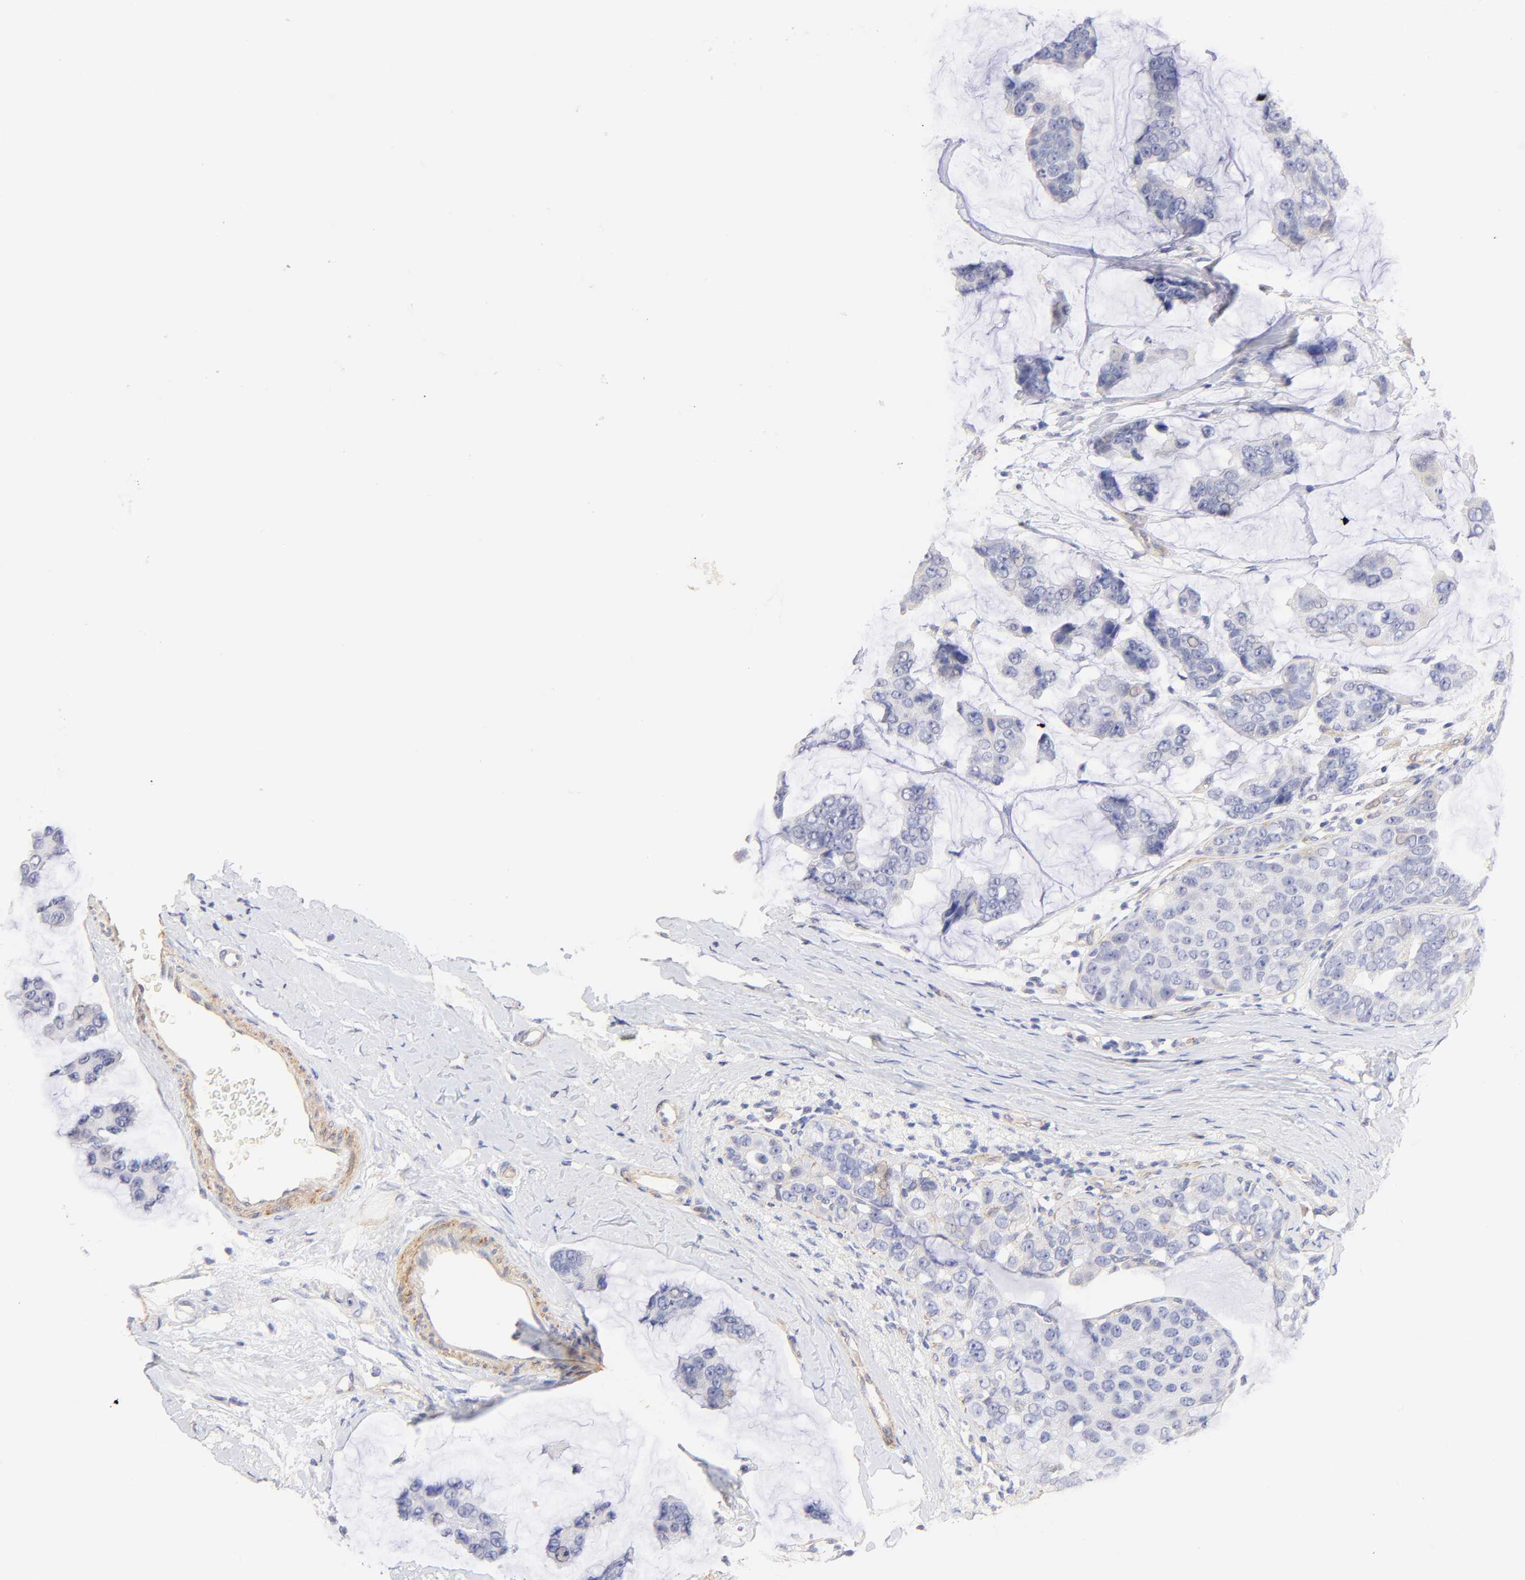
{"staining": {"intensity": "negative", "quantity": "none", "location": "none"}, "tissue": "breast cancer", "cell_type": "Tumor cells", "image_type": "cancer", "snomed": [{"axis": "morphology", "description": "Normal tissue, NOS"}, {"axis": "morphology", "description": "Duct carcinoma"}, {"axis": "topography", "description": "Breast"}], "caption": "Immunohistochemistry (IHC) of human breast intraductal carcinoma exhibits no staining in tumor cells.", "gene": "ACTRT1", "patient": {"sex": "female", "age": 50}}